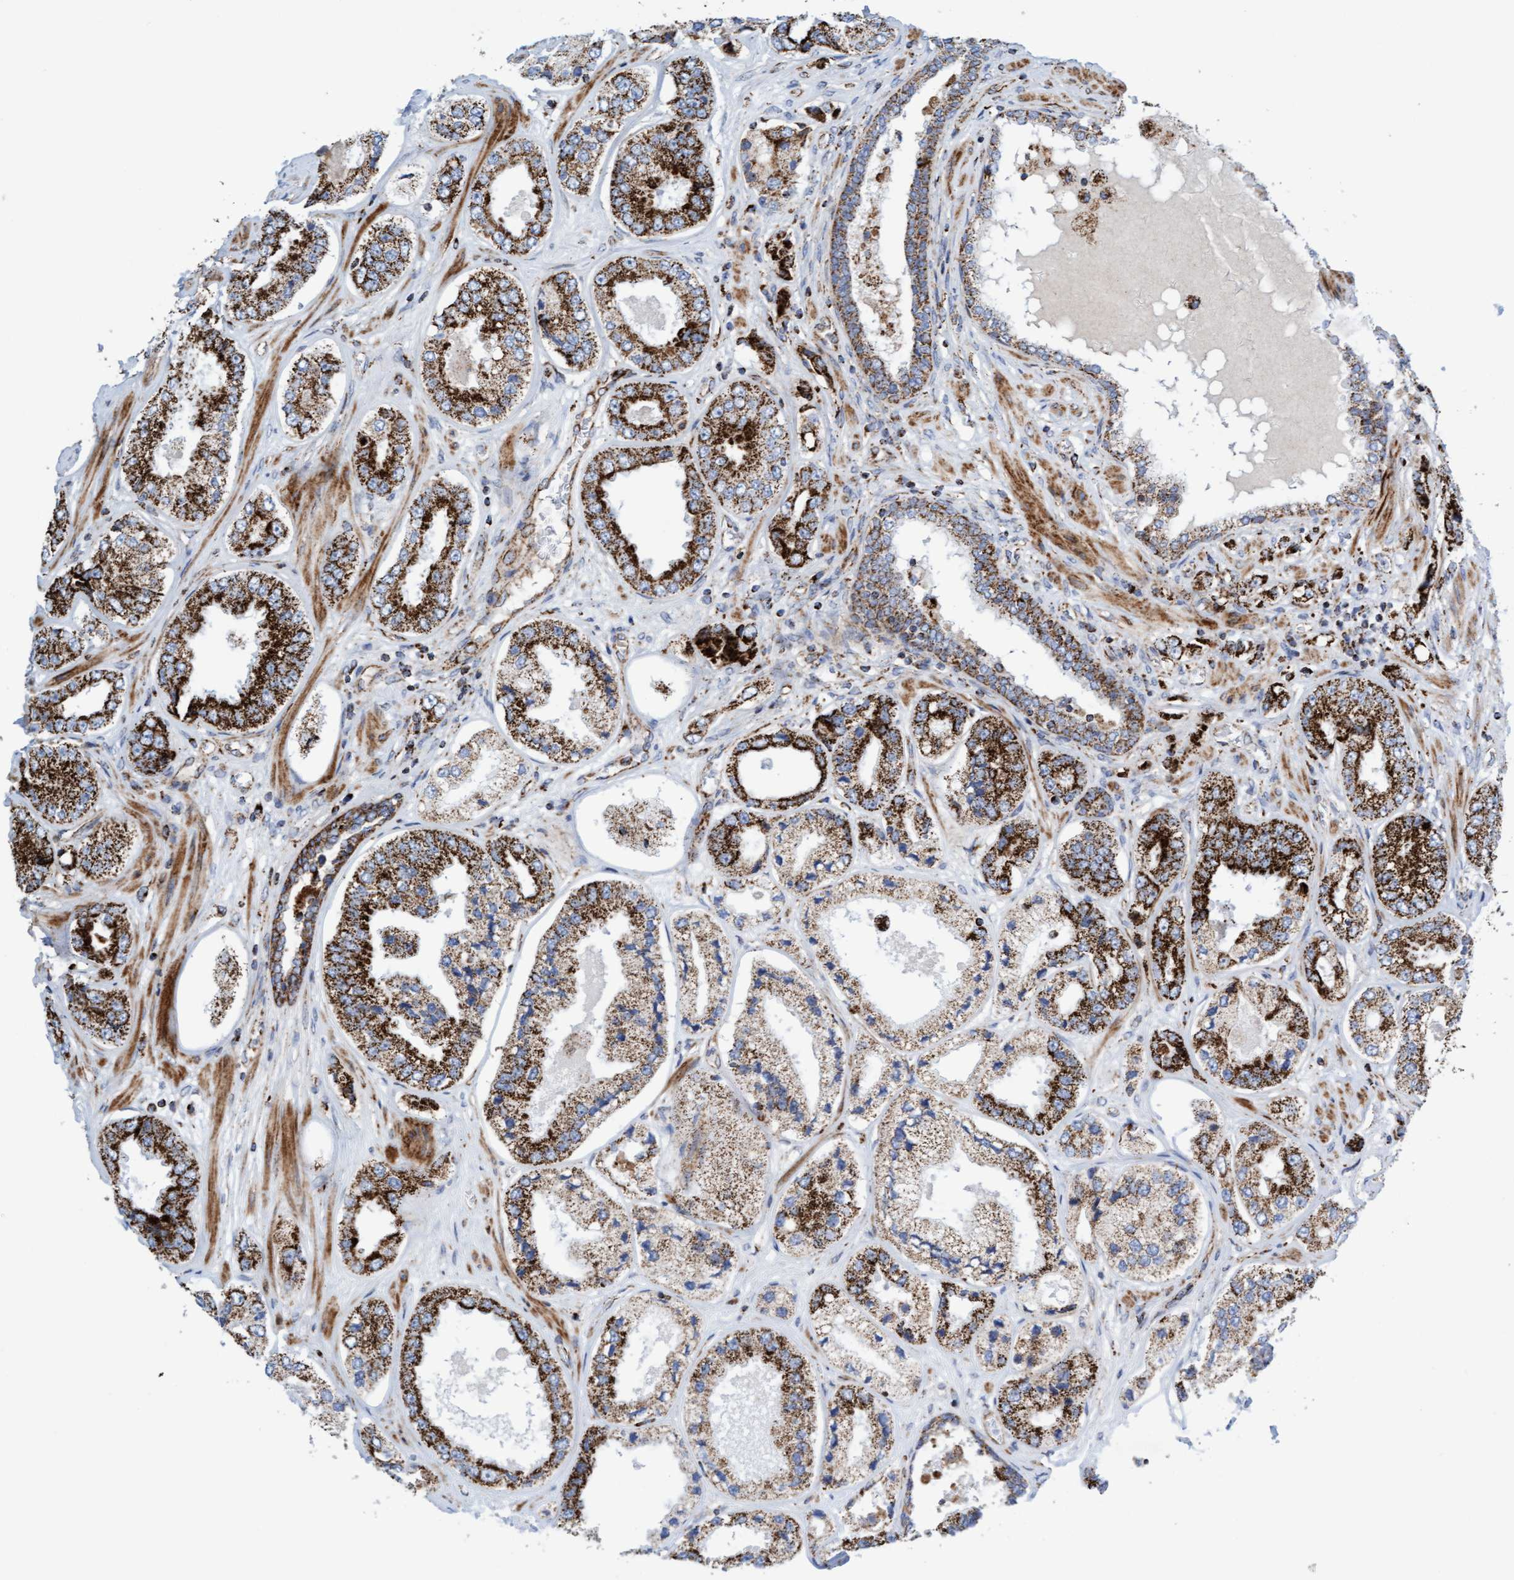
{"staining": {"intensity": "strong", "quantity": ">75%", "location": "cytoplasmic/membranous"}, "tissue": "prostate cancer", "cell_type": "Tumor cells", "image_type": "cancer", "snomed": [{"axis": "morphology", "description": "Adenocarcinoma, High grade"}, {"axis": "topography", "description": "Prostate"}], "caption": "This micrograph demonstrates immunohistochemistry staining of human prostate cancer, with high strong cytoplasmic/membranous expression in about >75% of tumor cells.", "gene": "GGTA1", "patient": {"sex": "male", "age": 61}}